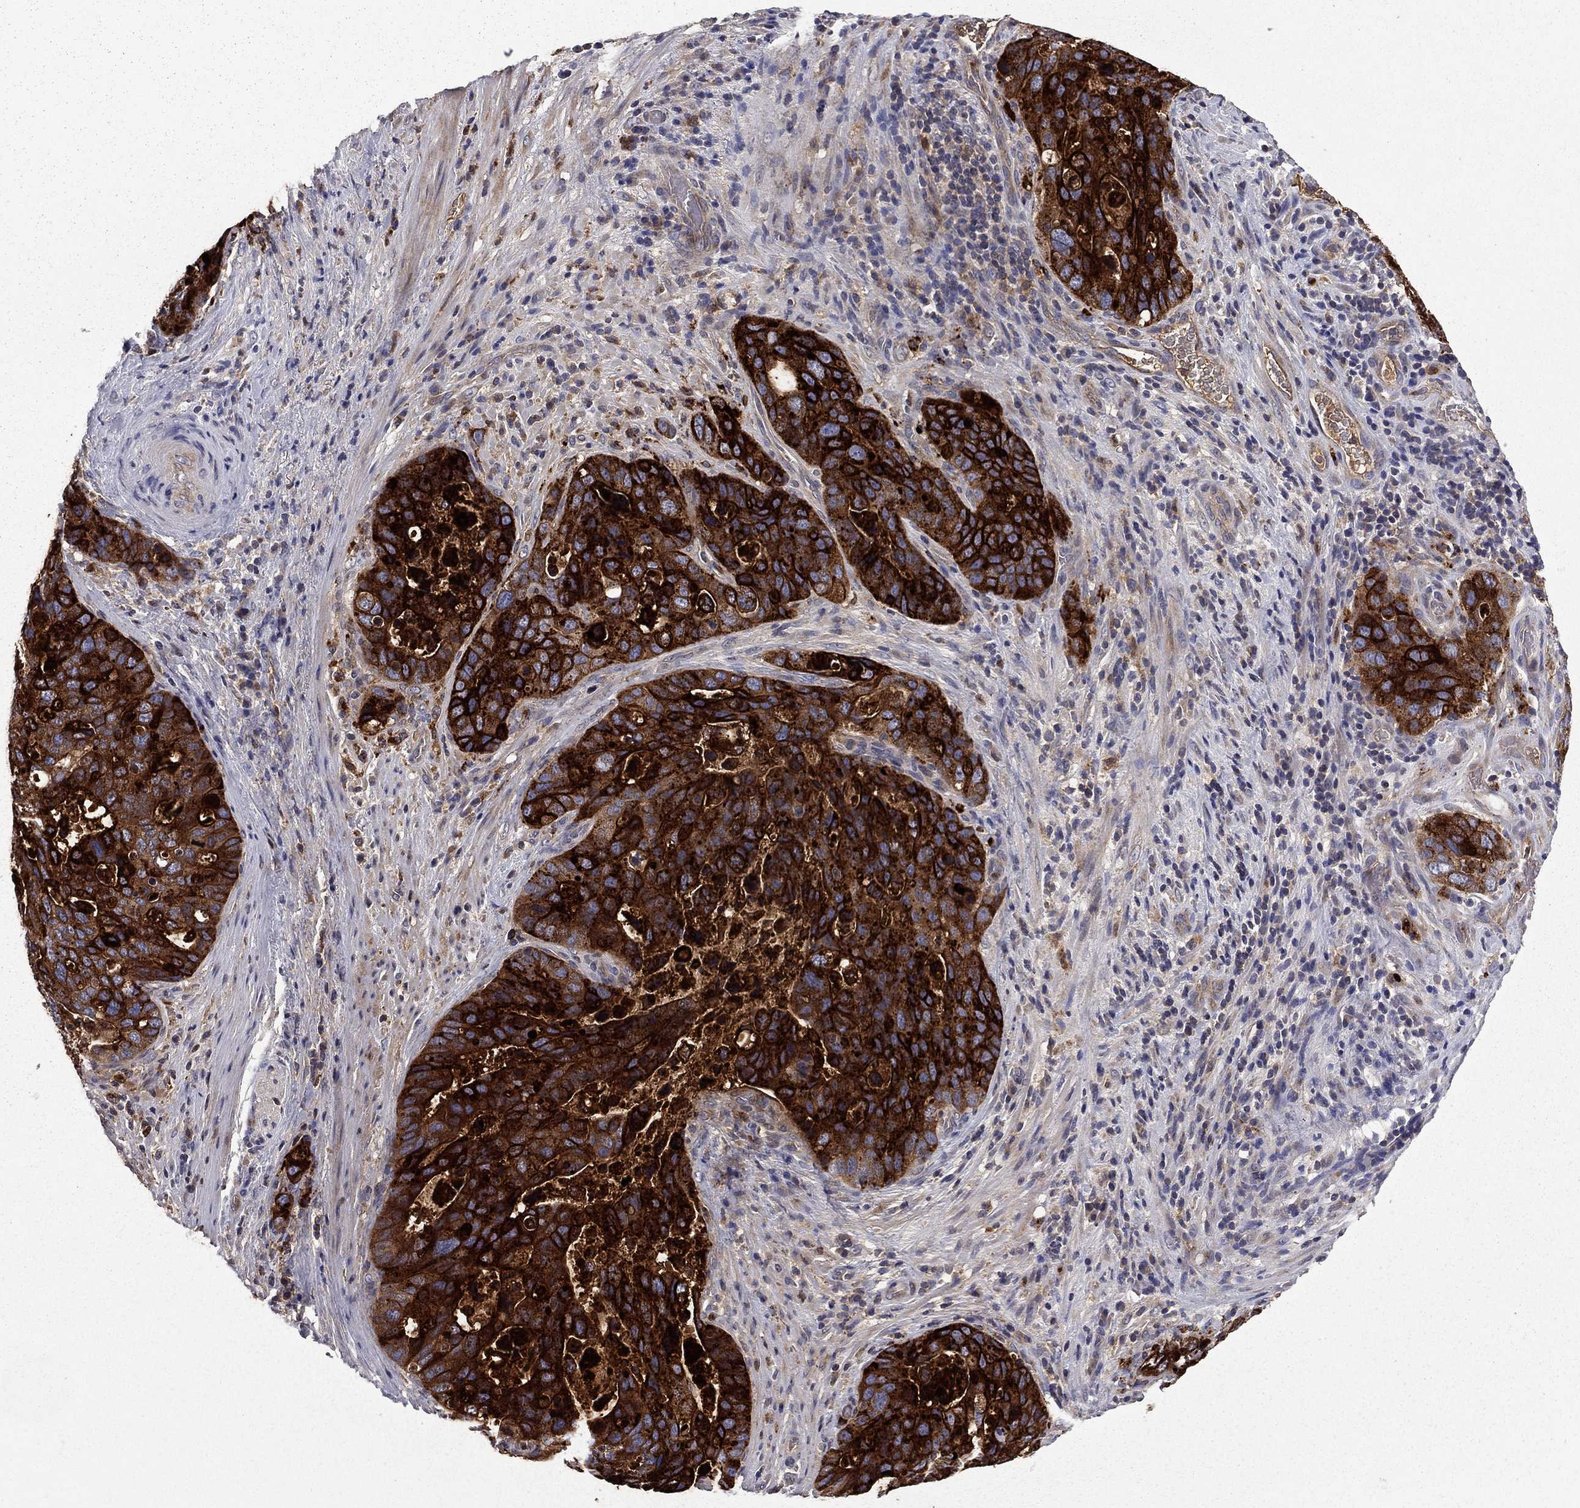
{"staining": {"intensity": "strong", "quantity": ">75%", "location": "cytoplasmic/membranous"}, "tissue": "stomach cancer", "cell_type": "Tumor cells", "image_type": "cancer", "snomed": [{"axis": "morphology", "description": "Adenocarcinoma, NOS"}, {"axis": "topography", "description": "Stomach"}], "caption": "This photomicrograph shows immunohistochemistry staining of human stomach adenocarcinoma, with high strong cytoplasmic/membranous staining in about >75% of tumor cells.", "gene": "CEACAM7", "patient": {"sex": "male", "age": 54}}